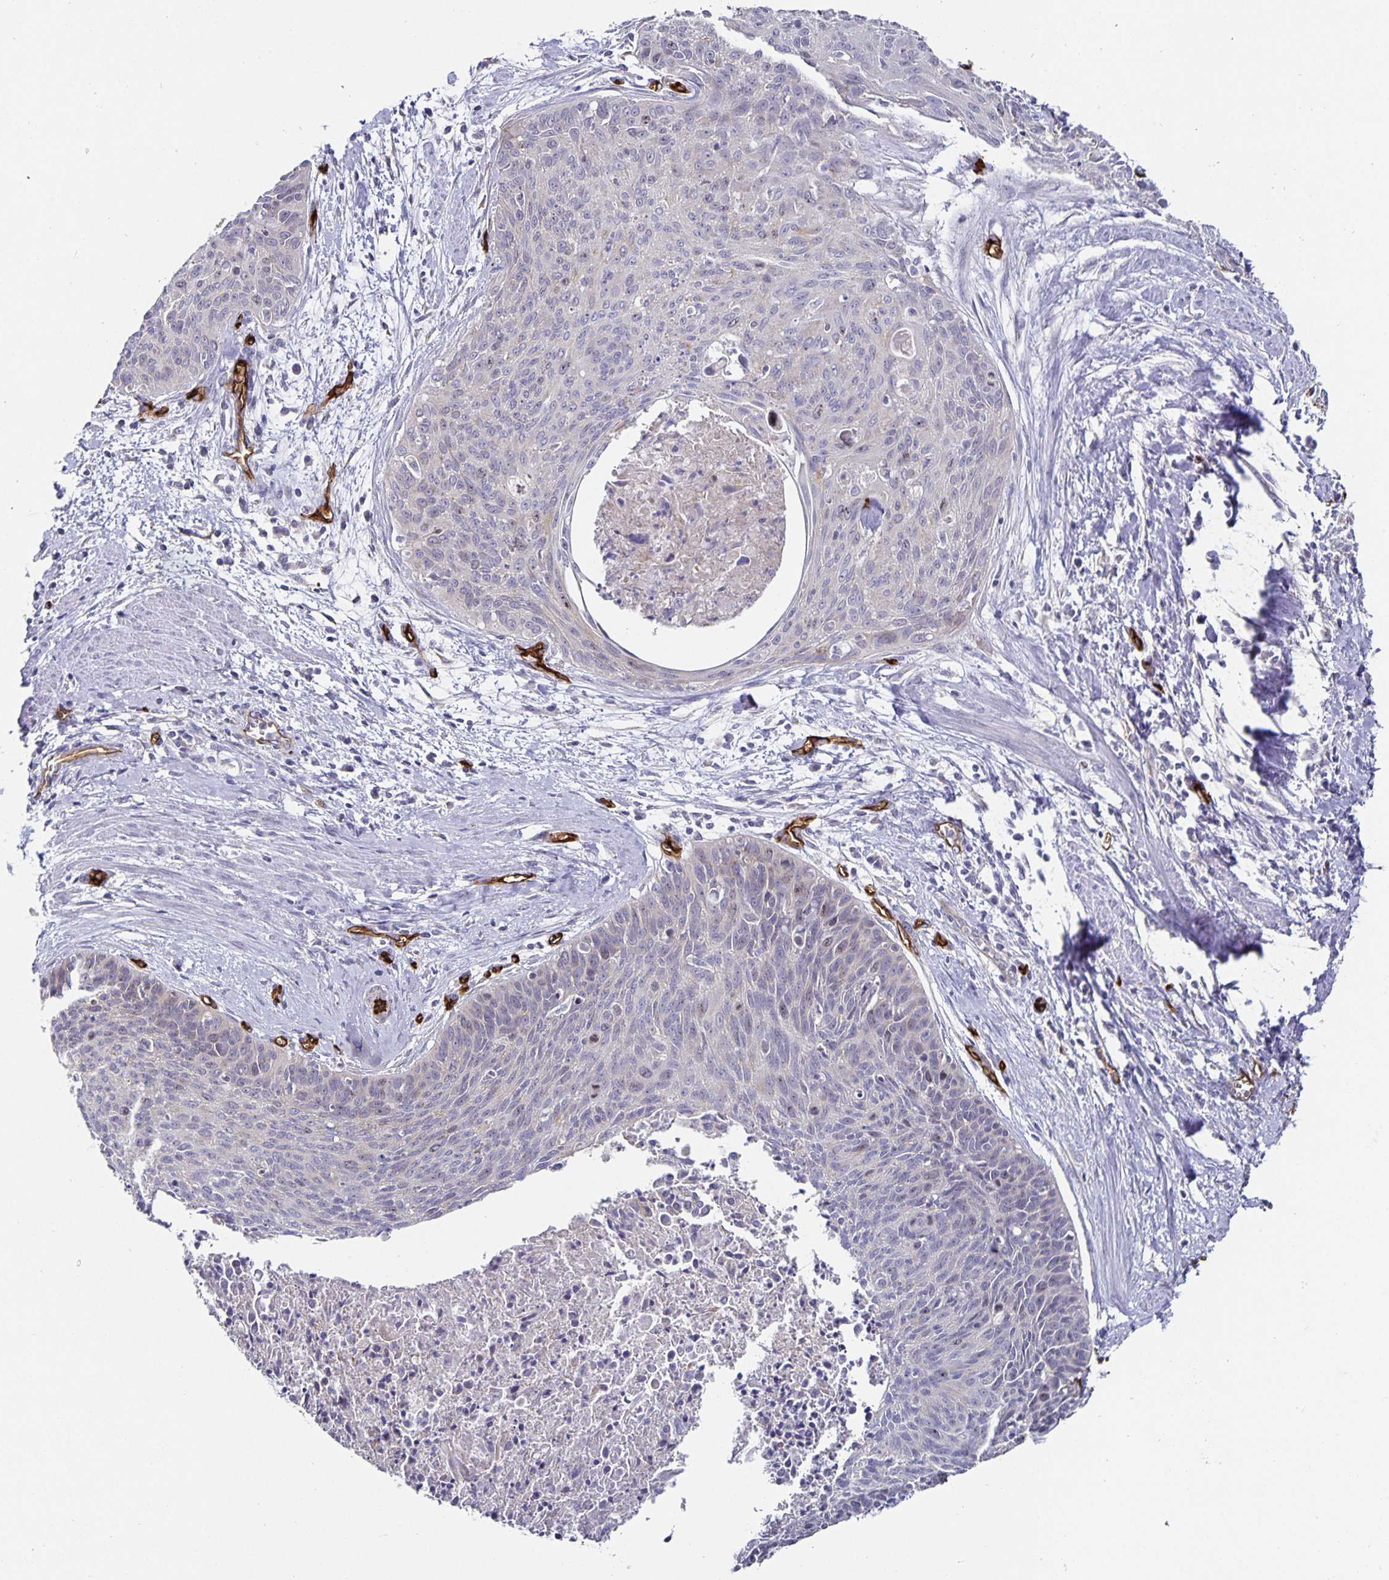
{"staining": {"intensity": "negative", "quantity": "none", "location": "none"}, "tissue": "cervical cancer", "cell_type": "Tumor cells", "image_type": "cancer", "snomed": [{"axis": "morphology", "description": "Squamous cell carcinoma, NOS"}, {"axis": "topography", "description": "Cervix"}], "caption": "There is no significant expression in tumor cells of cervical cancer.", "gene": "PODXL", "patient": {"sex": "female", "age": 55}}